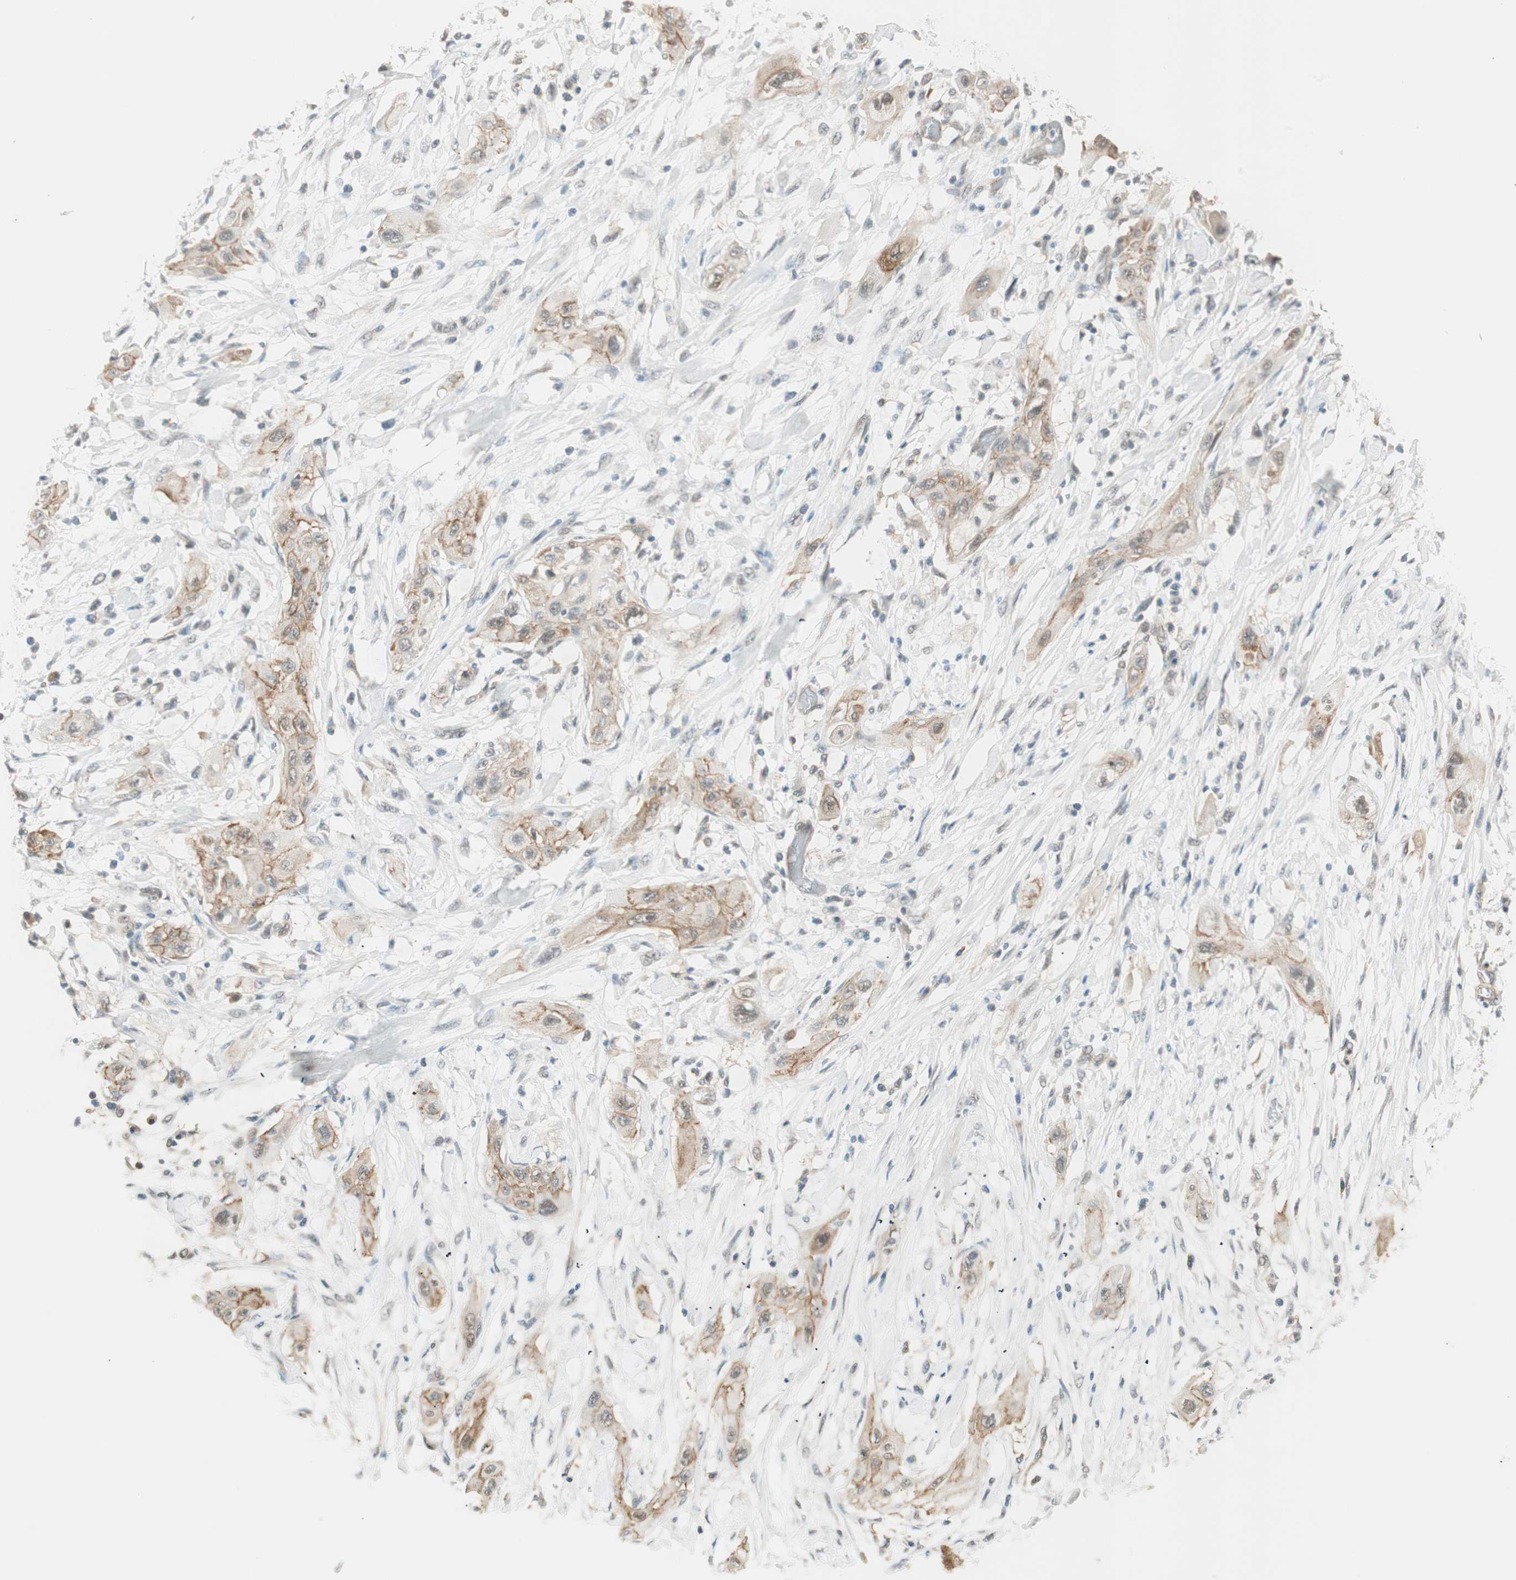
{"staining": {"intensity": "moderate", "quantity": ">75%", "location": "cytoplasmic/membranous"}, "tissue": "lung cancer", "cell_type": "Tumor cells", "image_type": "cancer", "snomed": [{"axis": "morphology", "description": "Squamous cell carcinoma, NOS"}, {"axis": "topography", "description": "Lung"}], "caption": "An IHC photomicrograph of neoplastic tissue is shown. Protein staining in brown labels moderate cytoplasmic/membranous positivity in lung squamous cell carcinoma within tumor cells.", "gene": "PSMD8", "patient": {"sex": "female", "age": 47}}